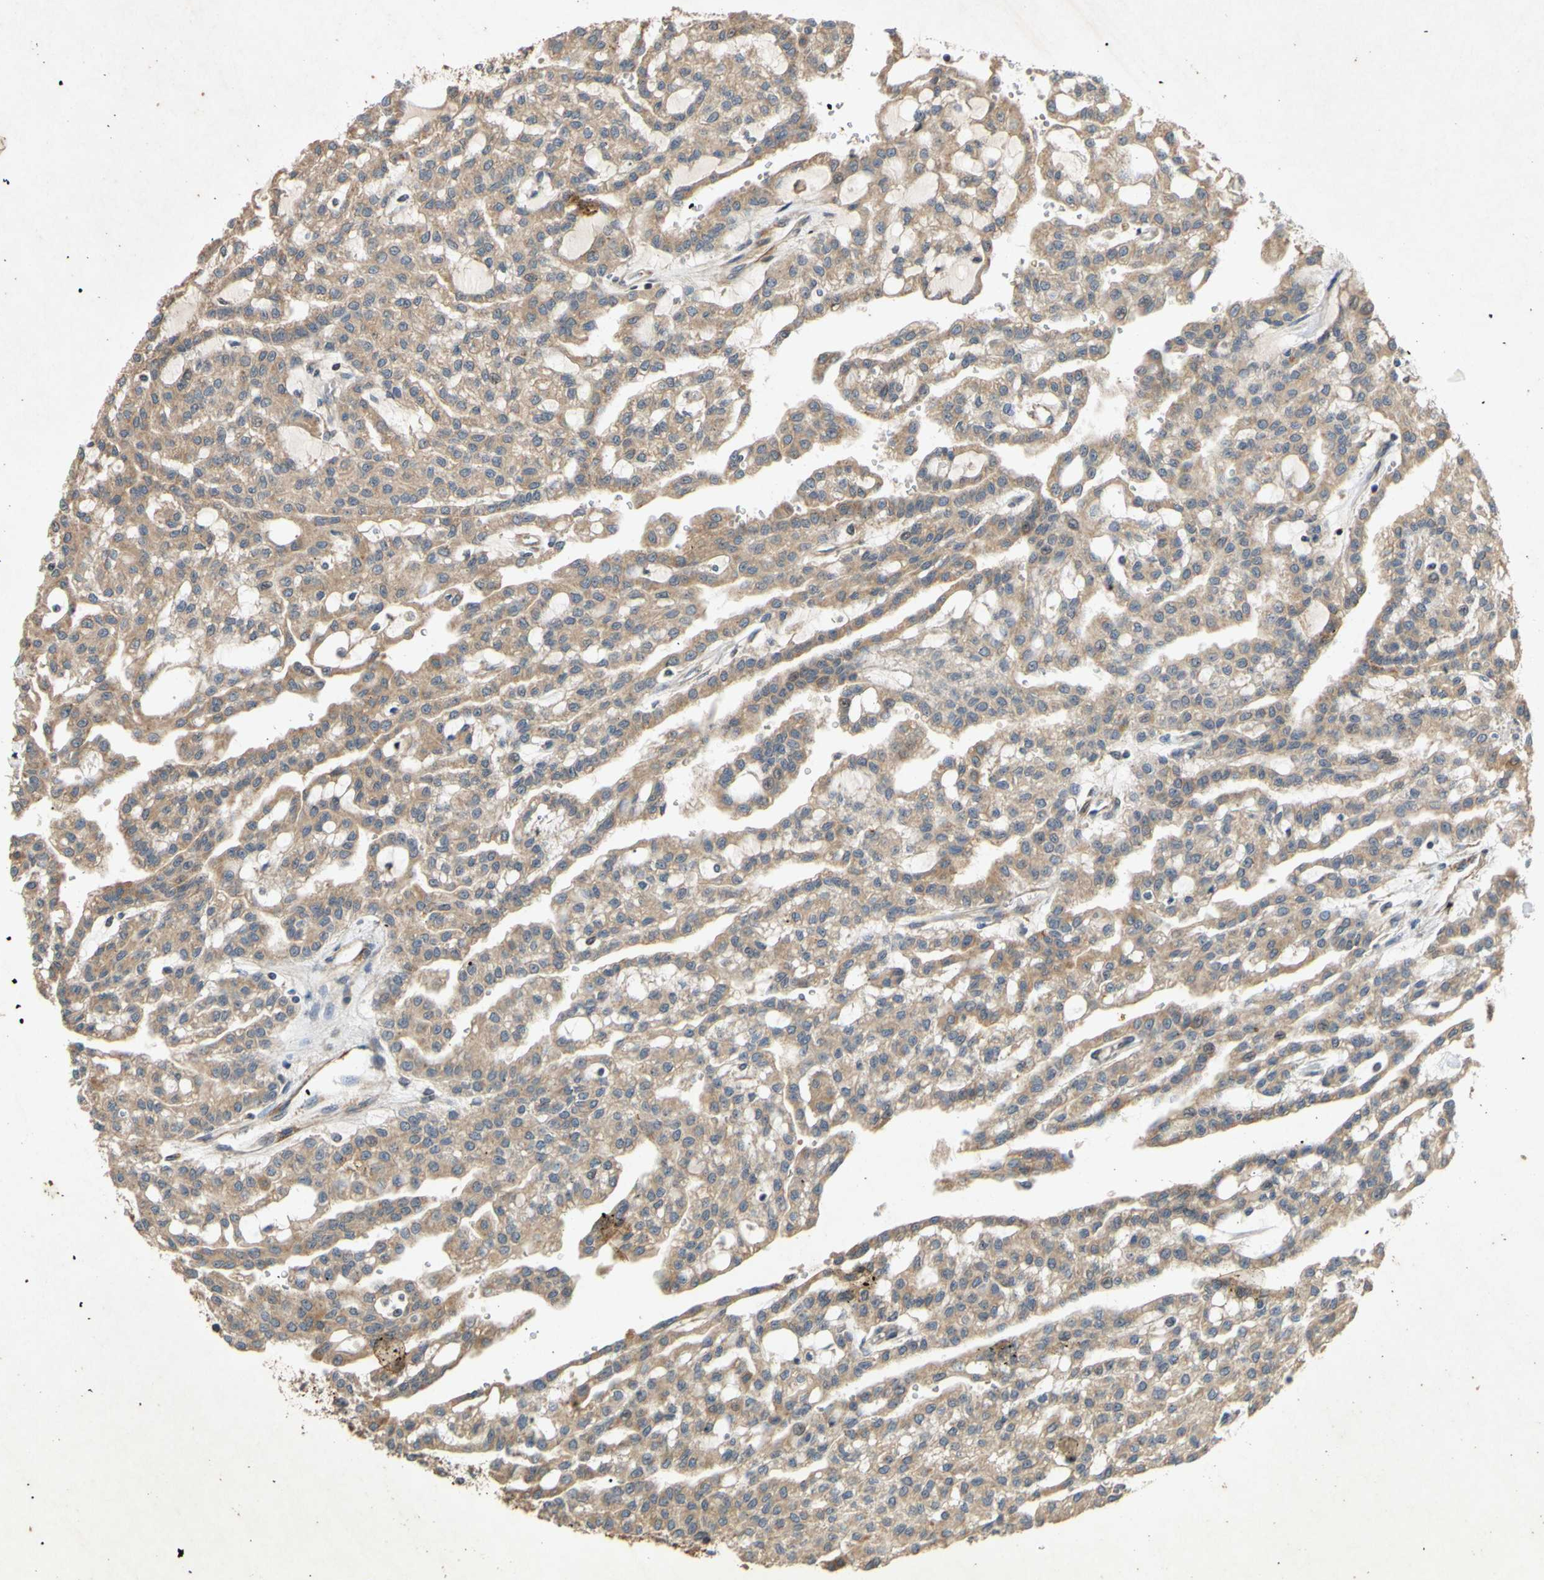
{"staining": {"intensity": "moderate", "quantity": ">75%", "location": "cytoplasmic/membranous"}, "tissue": "renal cancer", "cell_type": "Tumor cells", "image_type": "cancer", "snomed": [{"axis": "morphology", "description": "Adenocarcinoma, NOS"}, {"axis": "topography", "description": "Kidney"}], "caption": "There is medium levels of moderate cytoplasmic/membranous positivity in tumor cells of renal cancer (adenocarcinoma), as demonstrated by immunohistochemical staining (brown color).", "gene": "PARD6A", "patient": {"sex": "male", "age": 63}}